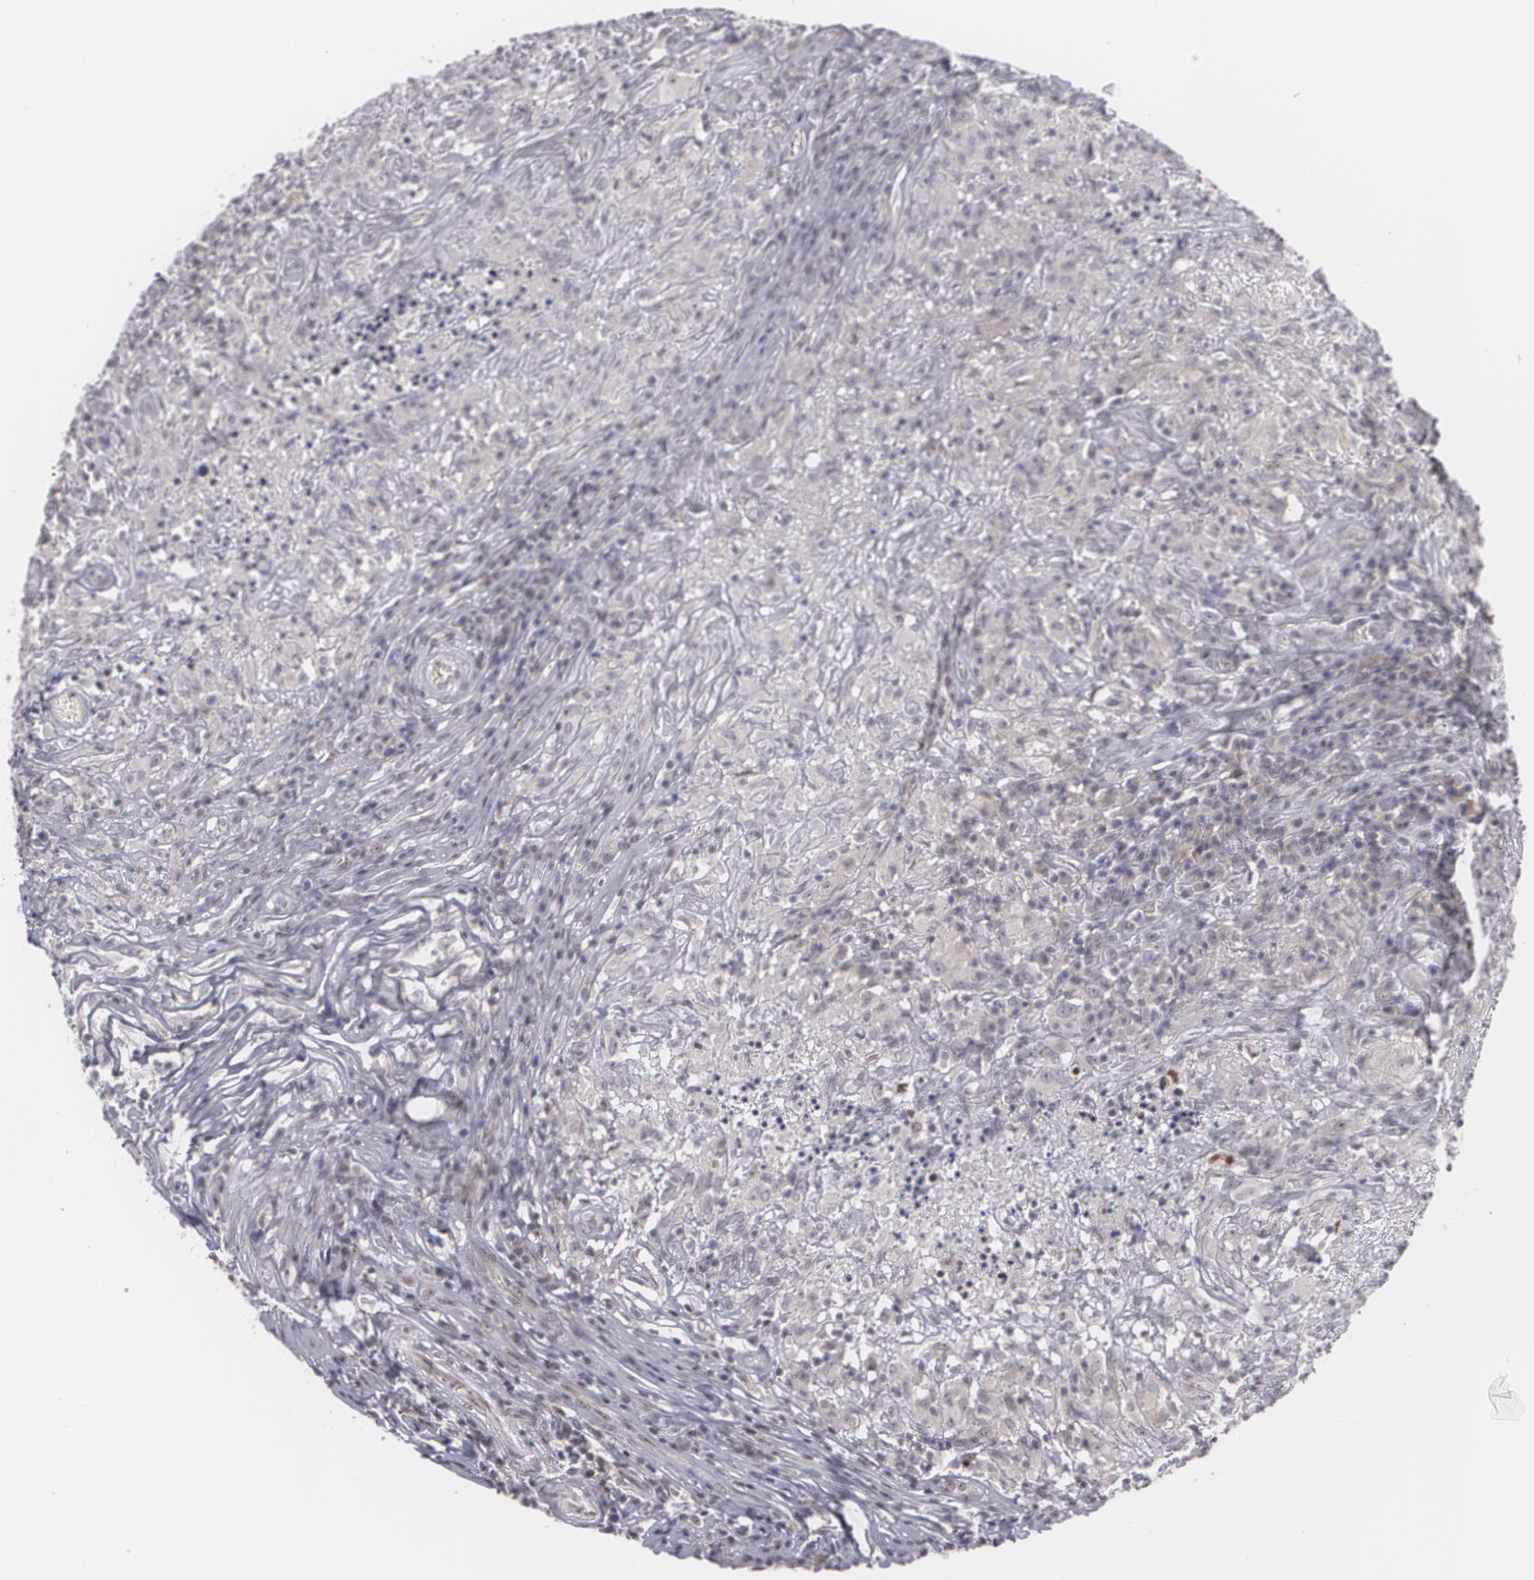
{"staining": {"intensity": "negative", "quantity": "none", "location": "none"}, "tissue": "testis cancer", "cell_type": "Tumor cells", "image_type": "cancer", "snomed": [{"axis": "morphology", "description": "Seminoma, NOS"}, {"axis": "topography", "description": "Testis"}], "caption": "Immunohistochemical staining of human testis cancer (seminoma) reveals no significant expression in tumor cells.", "gene": "RRP7A", "patient": {"sex": "male", "age": 34}}